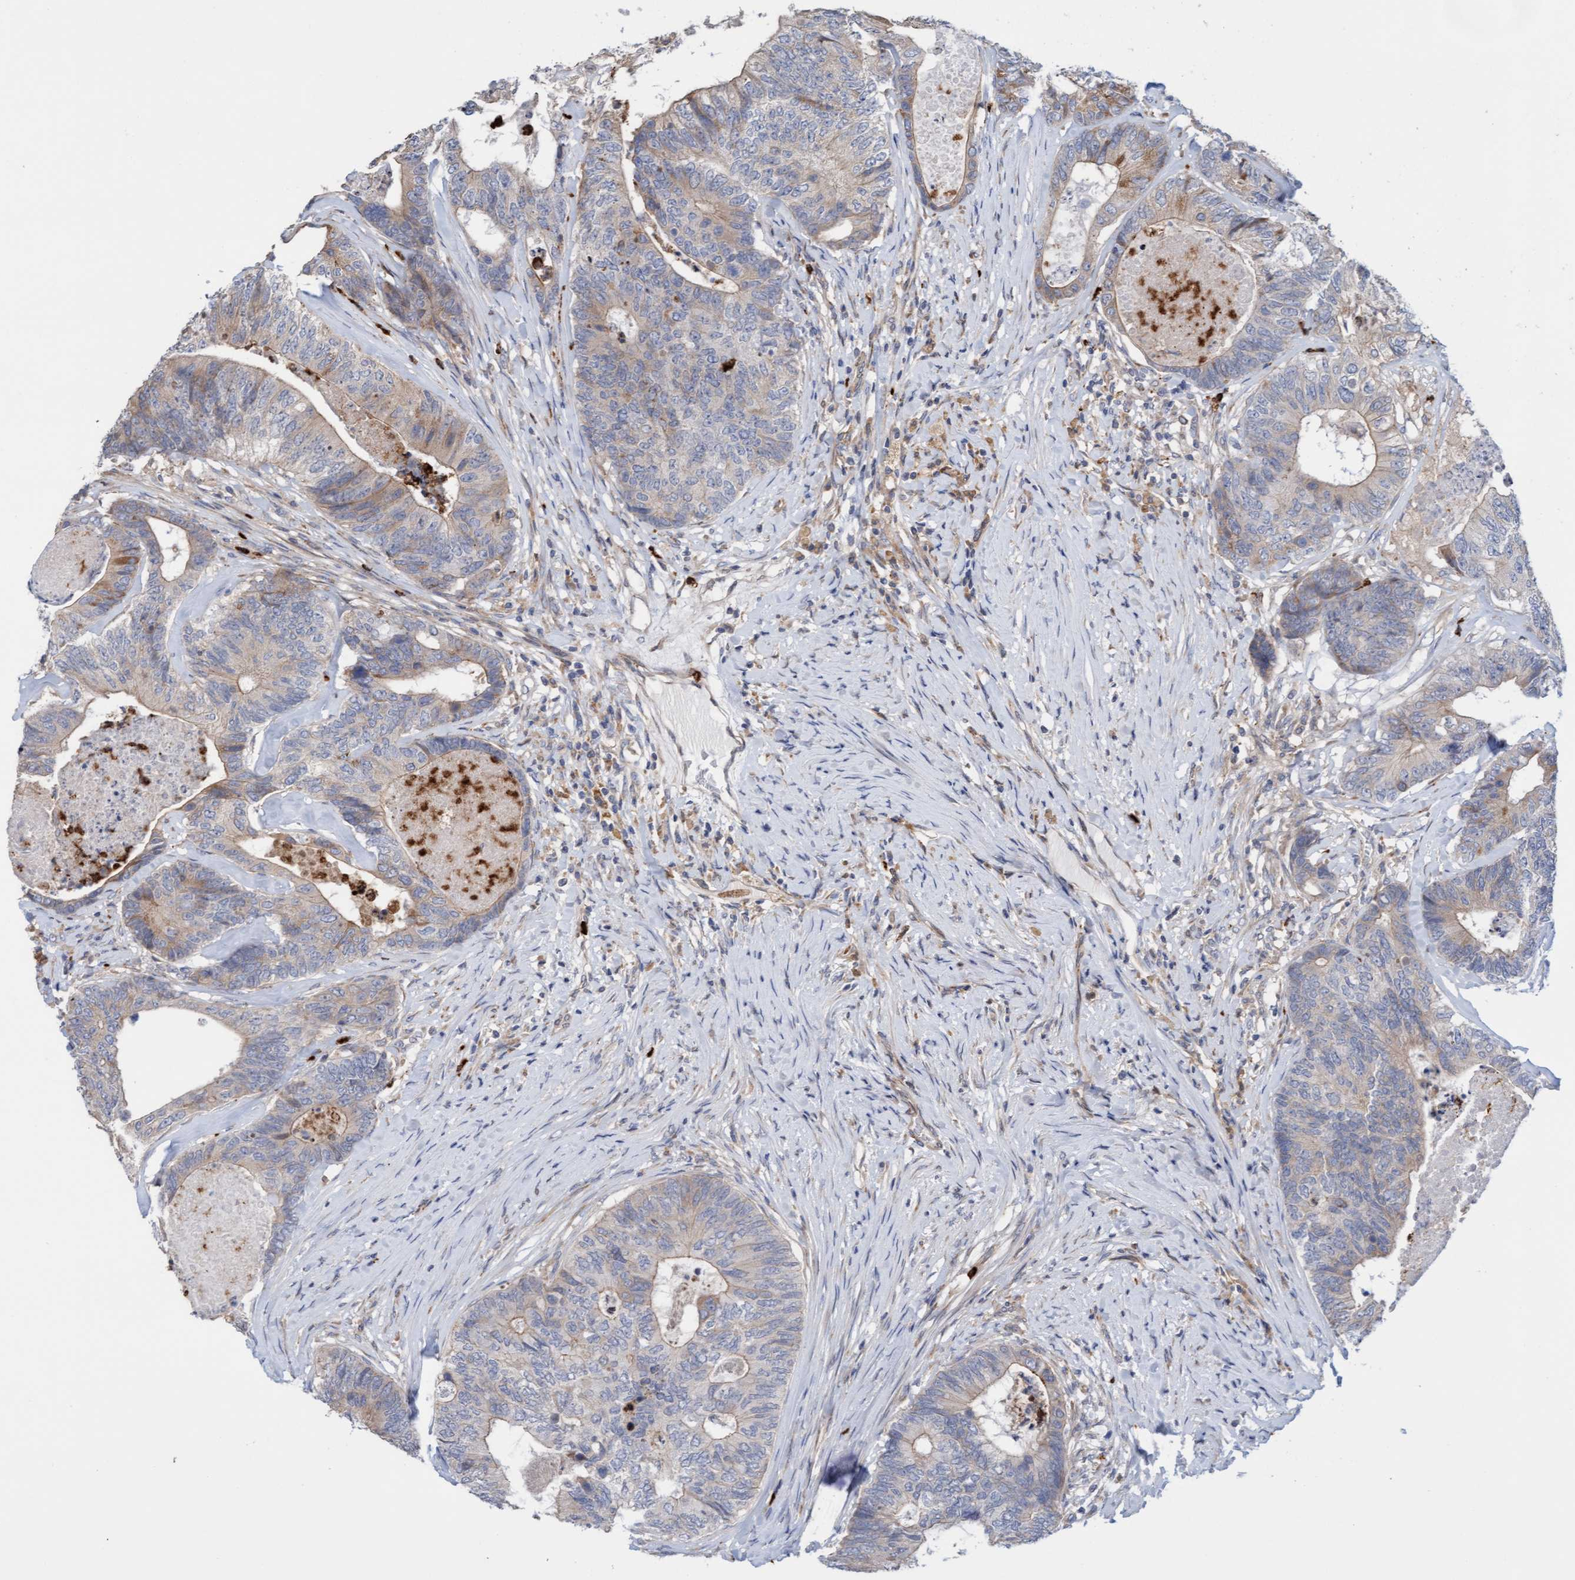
{"staining": {"intensity": "moderate", "quantity": "25%-75%", "location": "cytoplasmic/membranous"}, "tissue": "colorectal cancer", "cell_type": "Tumor cells", "image_type": "cancer", "snomed": [{"axis": "morphology", "description": "Adenocarcinoma, NOS"}, {"axis": "topography", "description": "Colon"}], "caption": "DAB immunohistochemical staining of colorectal cancer reveals moderate cytoplasmic/membranous protein staining in approximately 25%-75% of tumor cells.", "gene": "MMP8", "patient": {"sex": "female", "age": 67}}